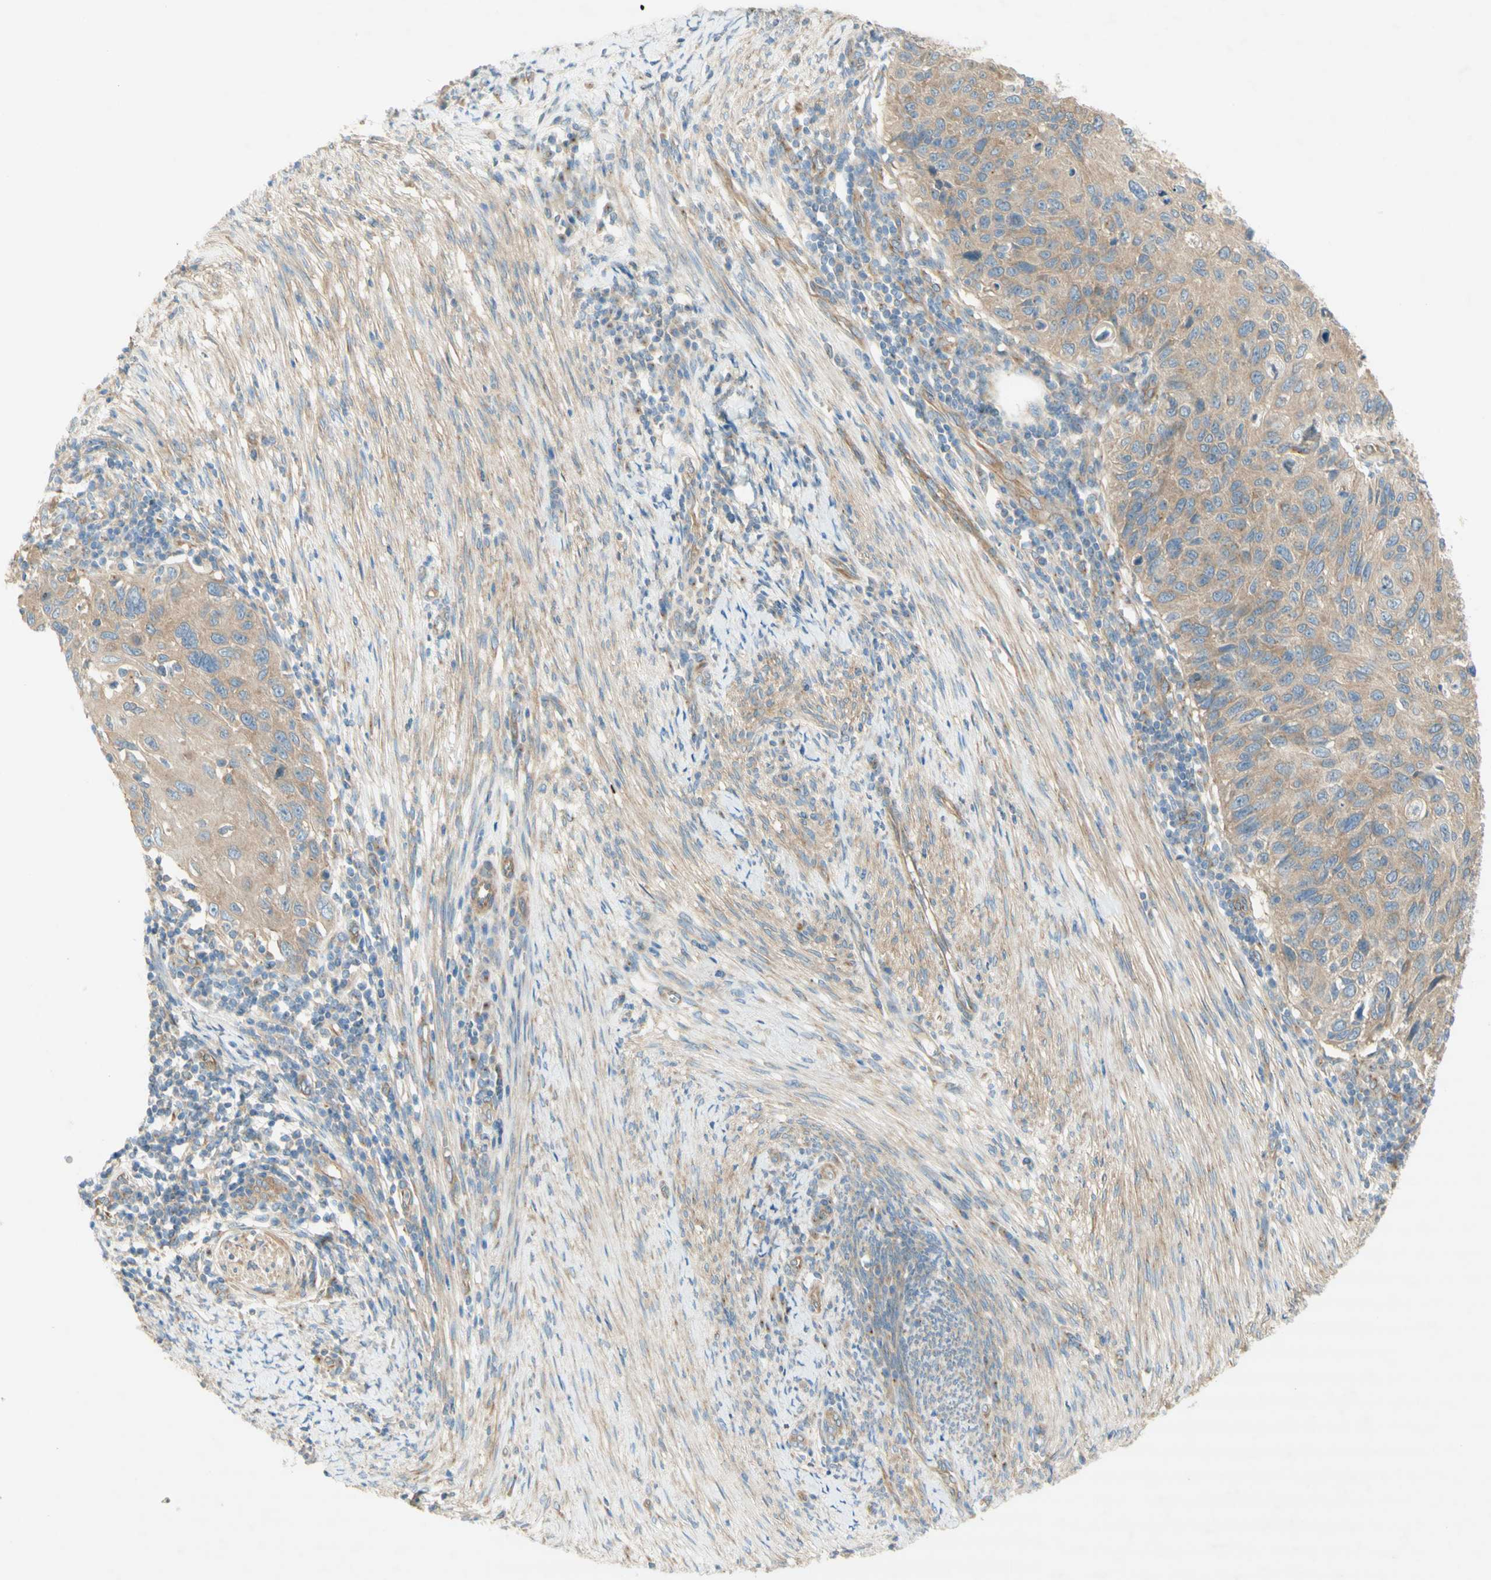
{"staining": {"intensity": "moderate", "quantity": "25%-75%", "location": "cytoplasmic/membranous"}, "tissue": "cervical cancer", "cell_type": "Tumor cells", "image_type": "cancer", "snomed": [{"axis": "morphology", "description": "Squamous cell carcinoma, NOS"}, {"axis": "topography", "description": "Cervix"}], "caption": "High-magnification brightfield microscopy of squamous cell carcinoma (cervical) stained with DAB (3,3'-diaminobenzidine) (brown) and counterstained with hematoxylin (blue). tumor cells exhibit moderate cytoplasmic/membranous expression is appreciated in about25%-75% of cells.", "gene": "DYNC1H1", "patient": {"sex": "female", "age": 70}}